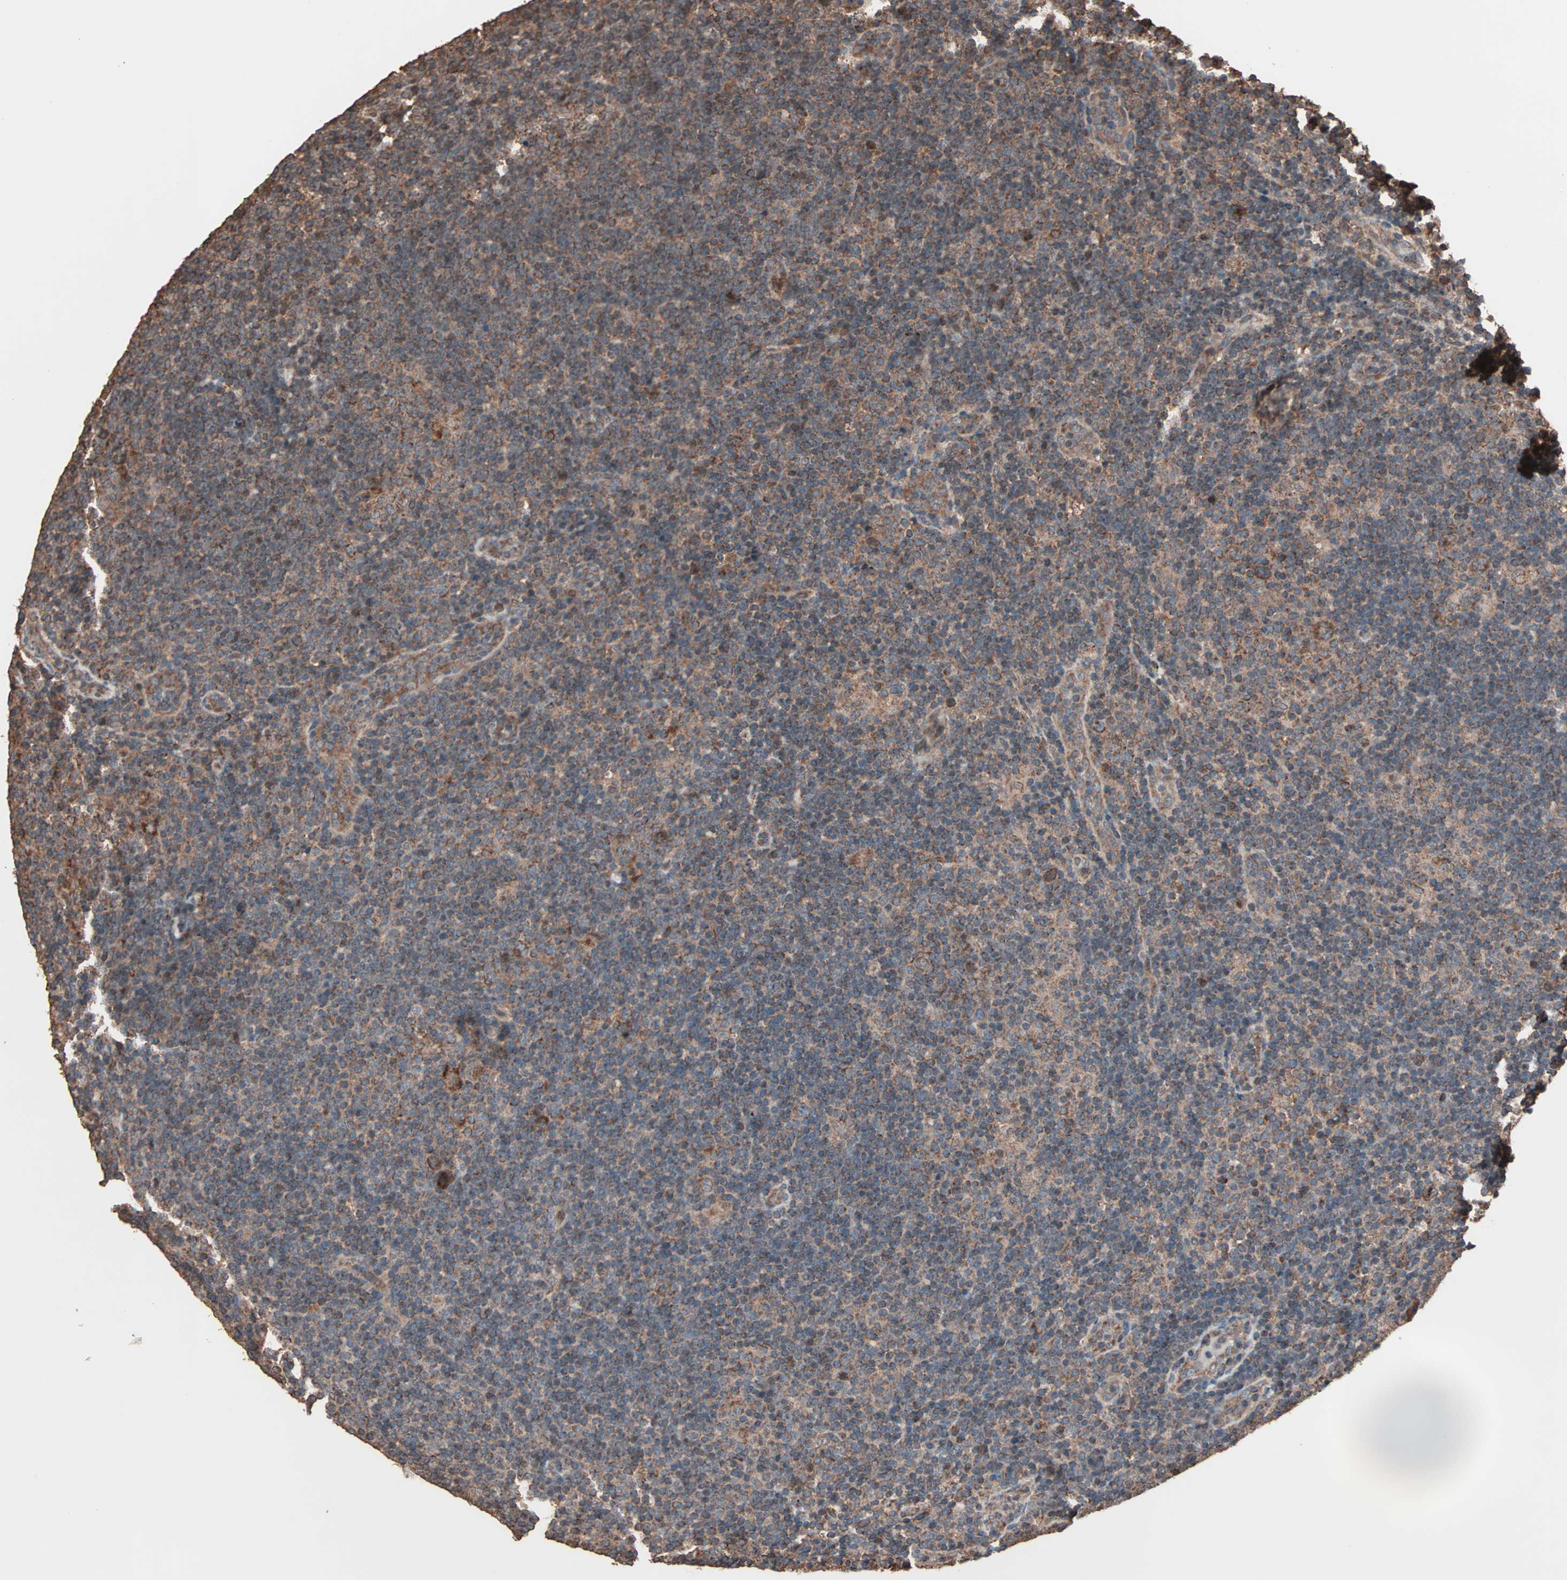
{"staining": {"intensity": "strong", "quantity": ">75%", "location": "cytoplasmic/membranous"}, "tissue": "lymphoma", "cell_type": "Tumor cells", "image_type": "cancer", "snomed": [{"axis": "morphology", "description": "Hodgkin's disease, NOS"}, {"axis": "topography", "description": "Lymph node"}], "caption": "Immunohistochemical staining of human lymphoma exhibits high levels of strong cytoplasmic/membranous protein staining in about >75% of tumor cells.", "gene": "MRPL2", "patient": {"sex": "female", "age": 57}}